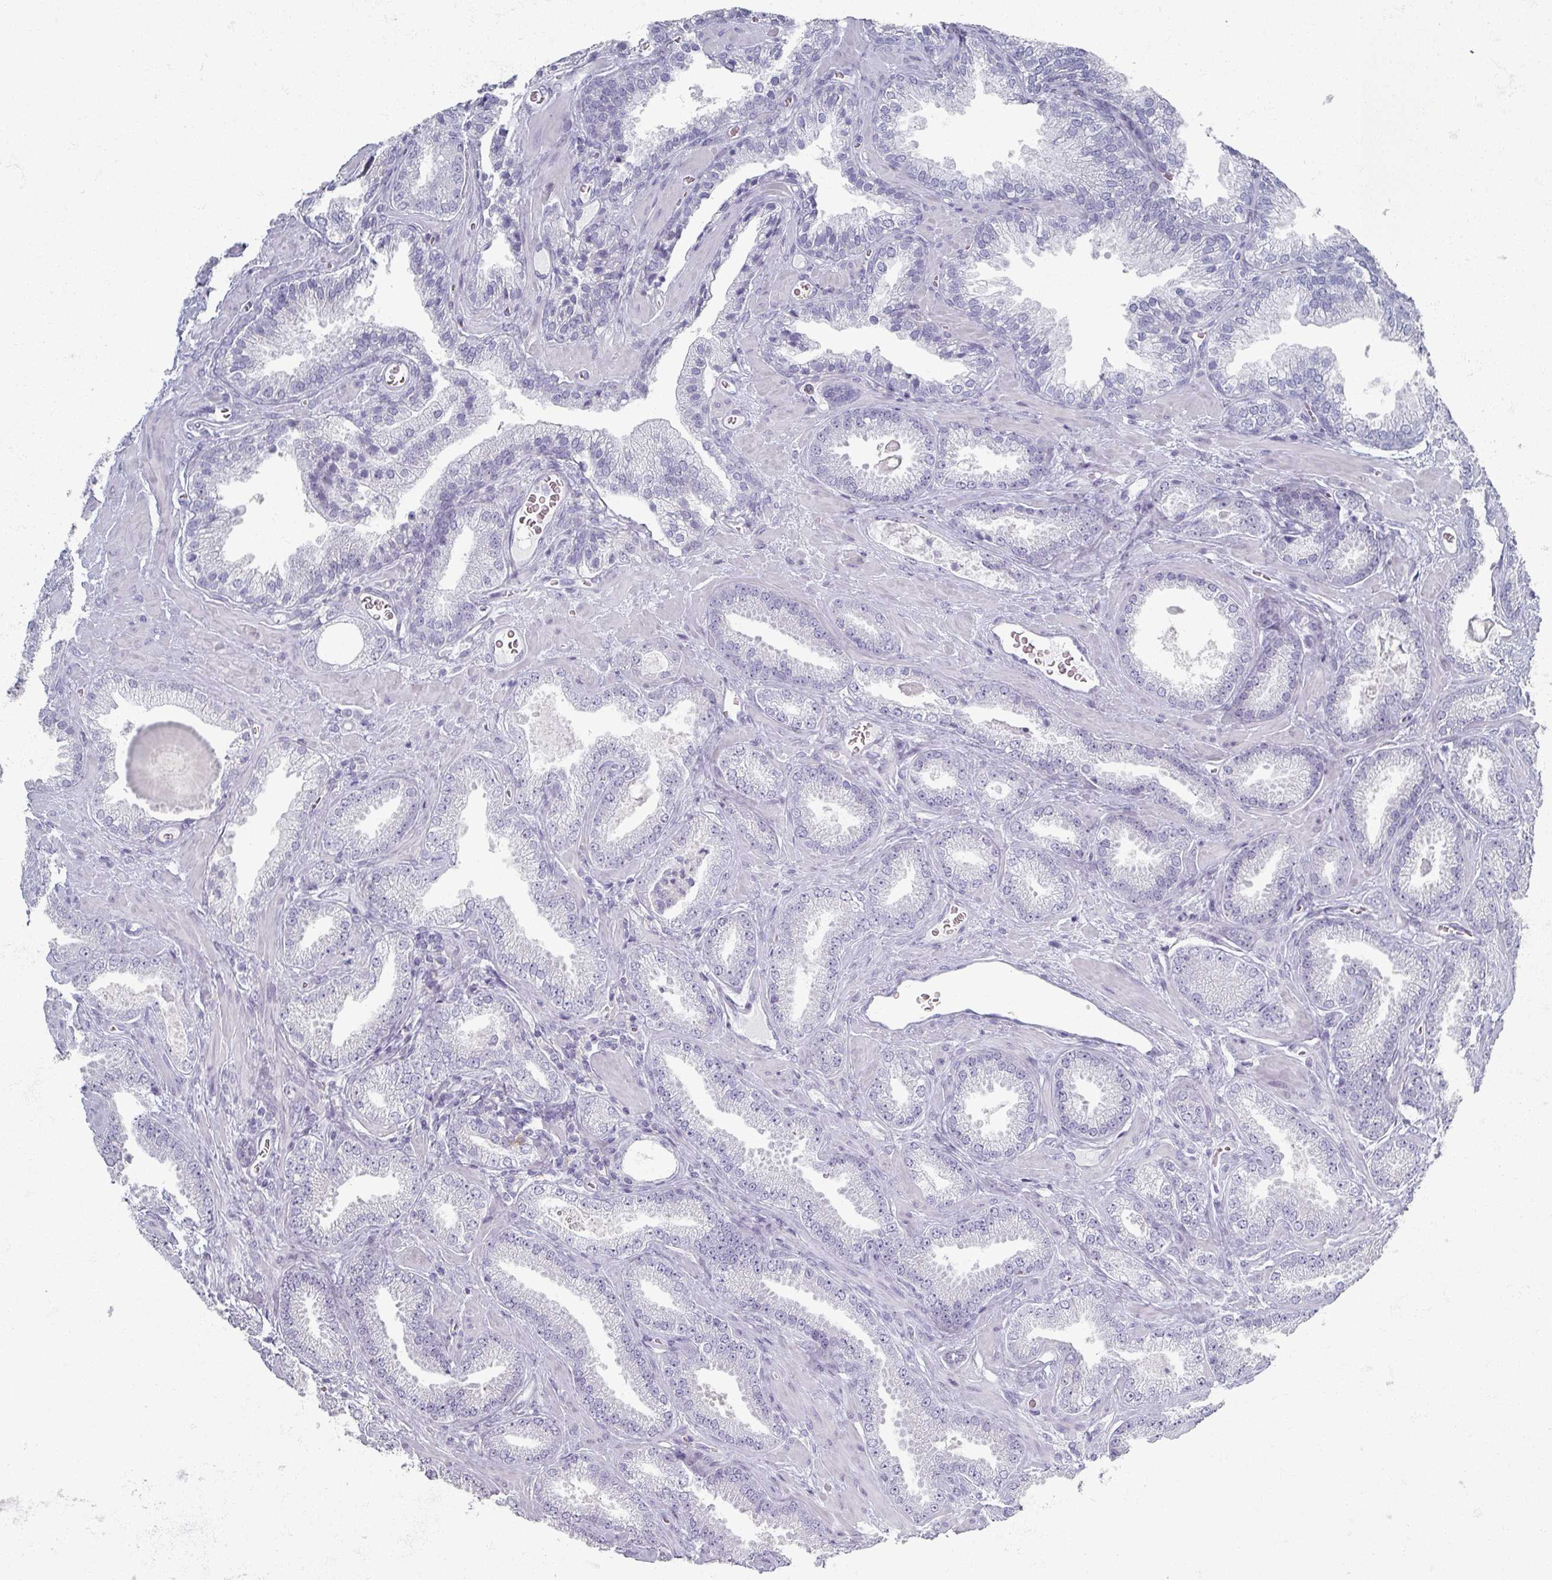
{"staining": {"intensity": "negative", "quantity": "none", "location": "none"}, "tissue": "prostate cancer", "cell_type": "Tumor cells", "image_type": "cancer", "snomed": [{"axis": "morphology", "description": "Adenocarcinoma, Low grade"}, {"axis": "topography", "description": "Prostate"}], "caption": "A photomicrograph of human low-grade adenocarcinoma (prostate) is negative for staining in tumor cells.", "gene": "OMG", "patient": {"sex": "male", "age": 62}}